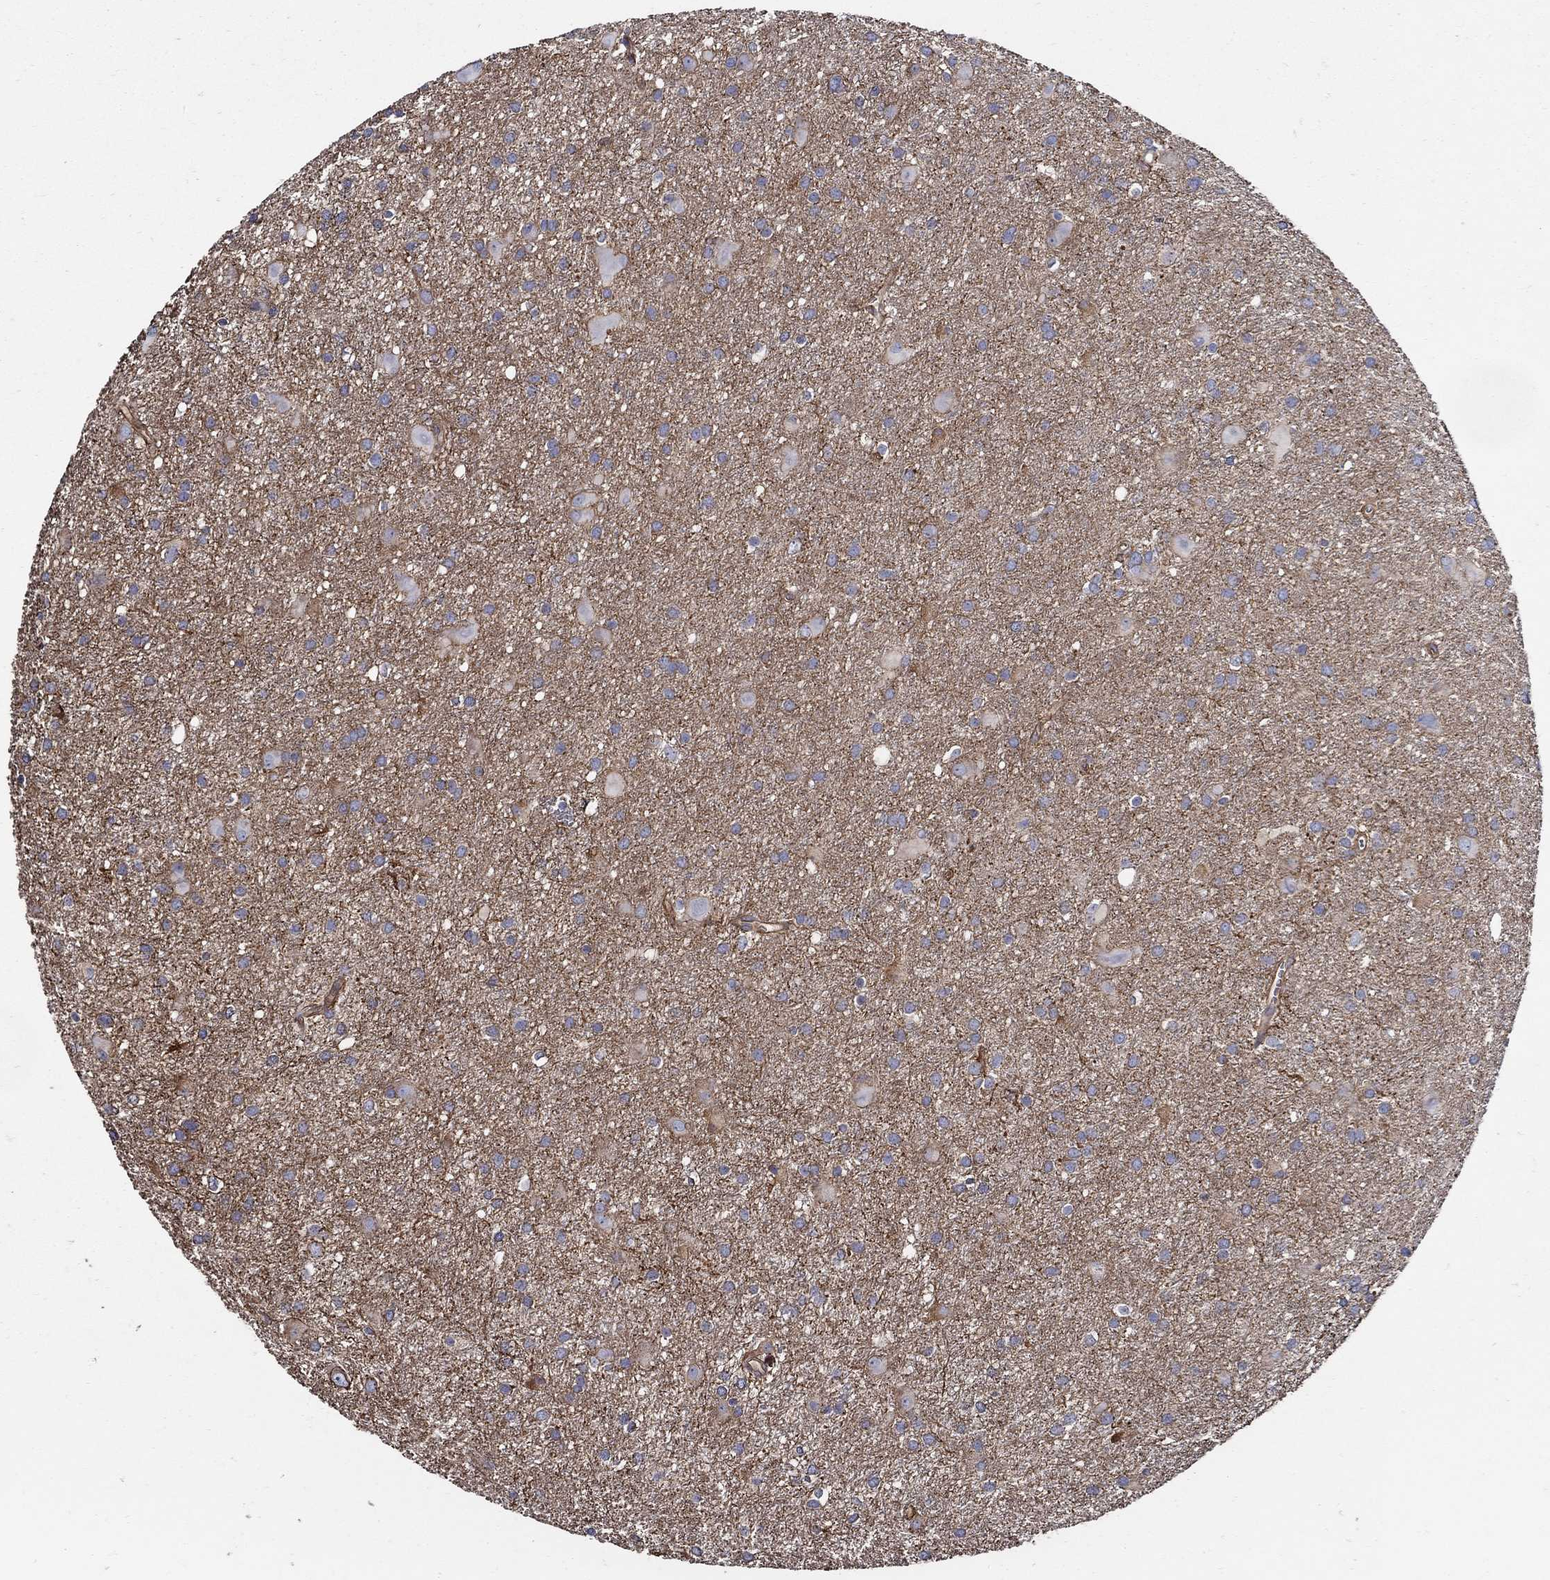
{"staining": {"intensity": "negative", "quantity": "none", "location": "none"}, "tissue": "glioma", "cell_type": "Tumor cells", "image_type": "cancer", "snomed": [{"axis": "morphology", "description": "Glioma, malignant, Low grade"}, {"axis": "topography", "description": "Brain"}], "caption": "Immunohistochemical staining of human glioma demonstrates no significant positivity in tumor cells.", "gene": "APBB3", "patient": {"sex": "male", "age": 58}}